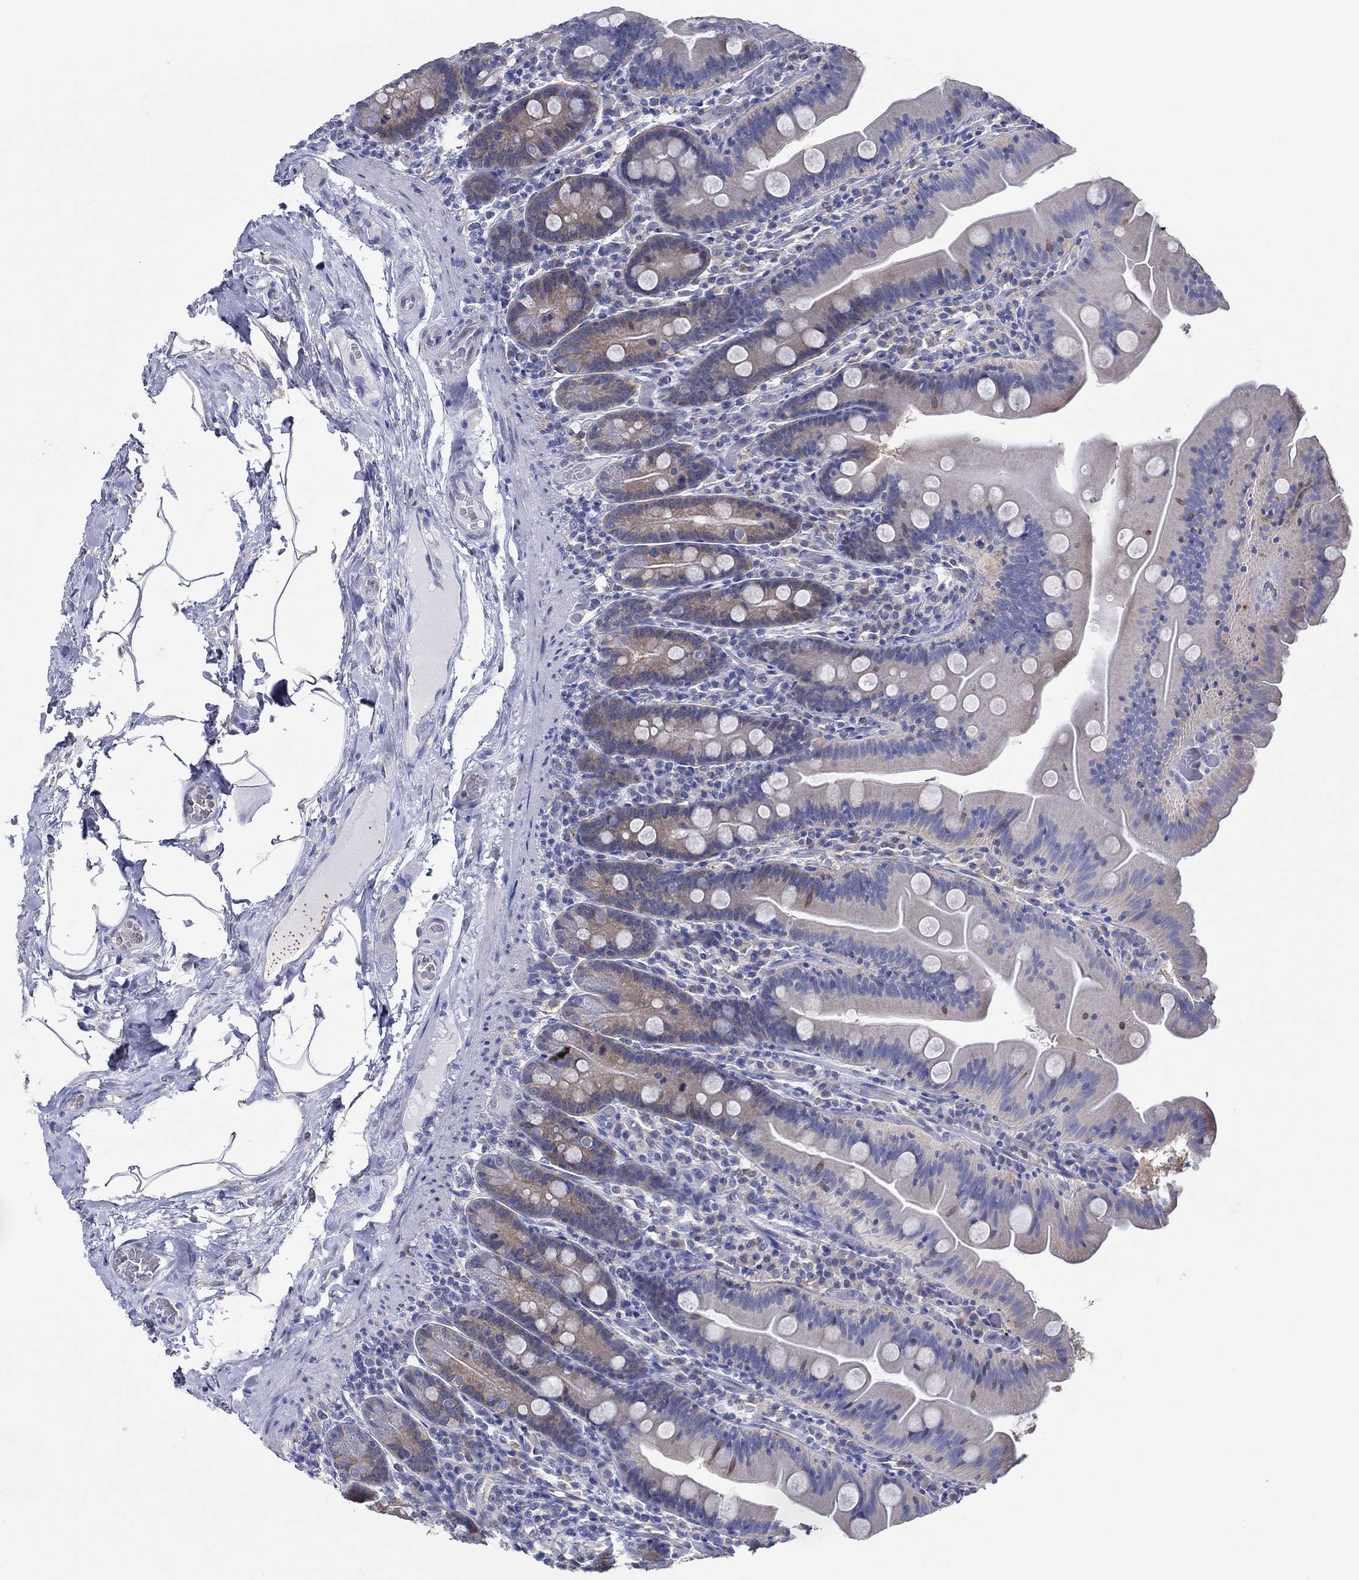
{"staining": {"intensity": "weak", "quantity": "<25%", "location": "cytoplasmic/membranous"}, "tissue": "small intestine", "cell_type": "Glandular cells", "image_type": "normal", "snomed": [{"axis": "morphology", "description": "Normal tissue, NOS"}, {"axis": "topography", "description": "Small intestine"}], "caption": "Glandular cells are negative for protein expression in benign human small intestine. (DAB immunohistochemistry (IHC) visualized using brightfield microscopy, high magnification).", "gene": "SLC27A3", "patient": {"sex": "male", "age": 37}}